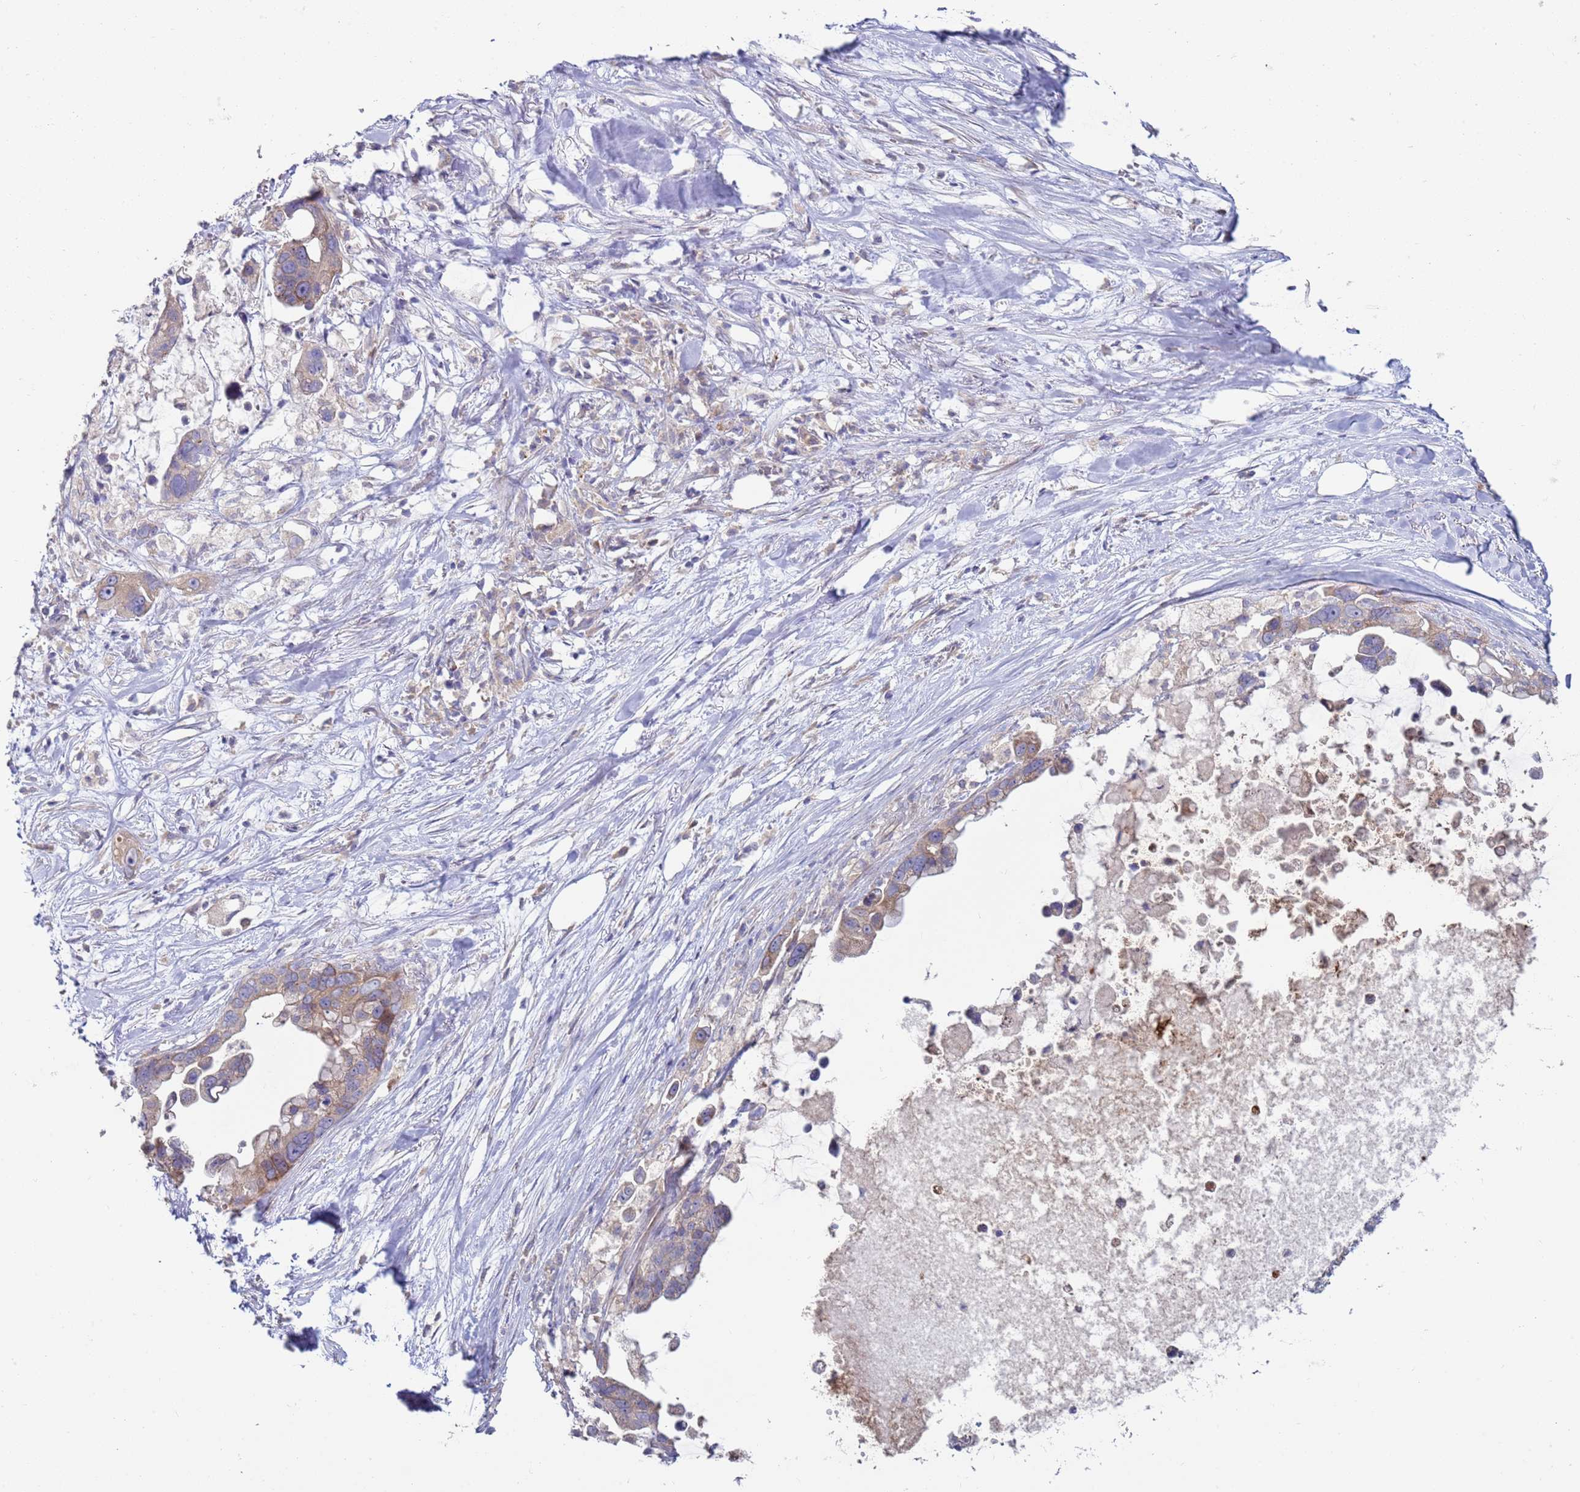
{"staining": {"intensity": "weak", "quantity": "<25%", "location": "cytoplasmic/membranous"}, "tissue": "pancreatic cancer", "cell_type": "Tumor cells", "image_type": "cancer", "snomed": [{"axis": "morphology", "description": "Adenocarcinoma, NOS"}, {"axis": "topography", "description": "Pancreas"}], "caption": "Human pancreatic cancer stained for a protein using IHC shows no positivity in tumor cells.", "gene": "DIP2B", "patient": {"sex": "female", "age": 83}}